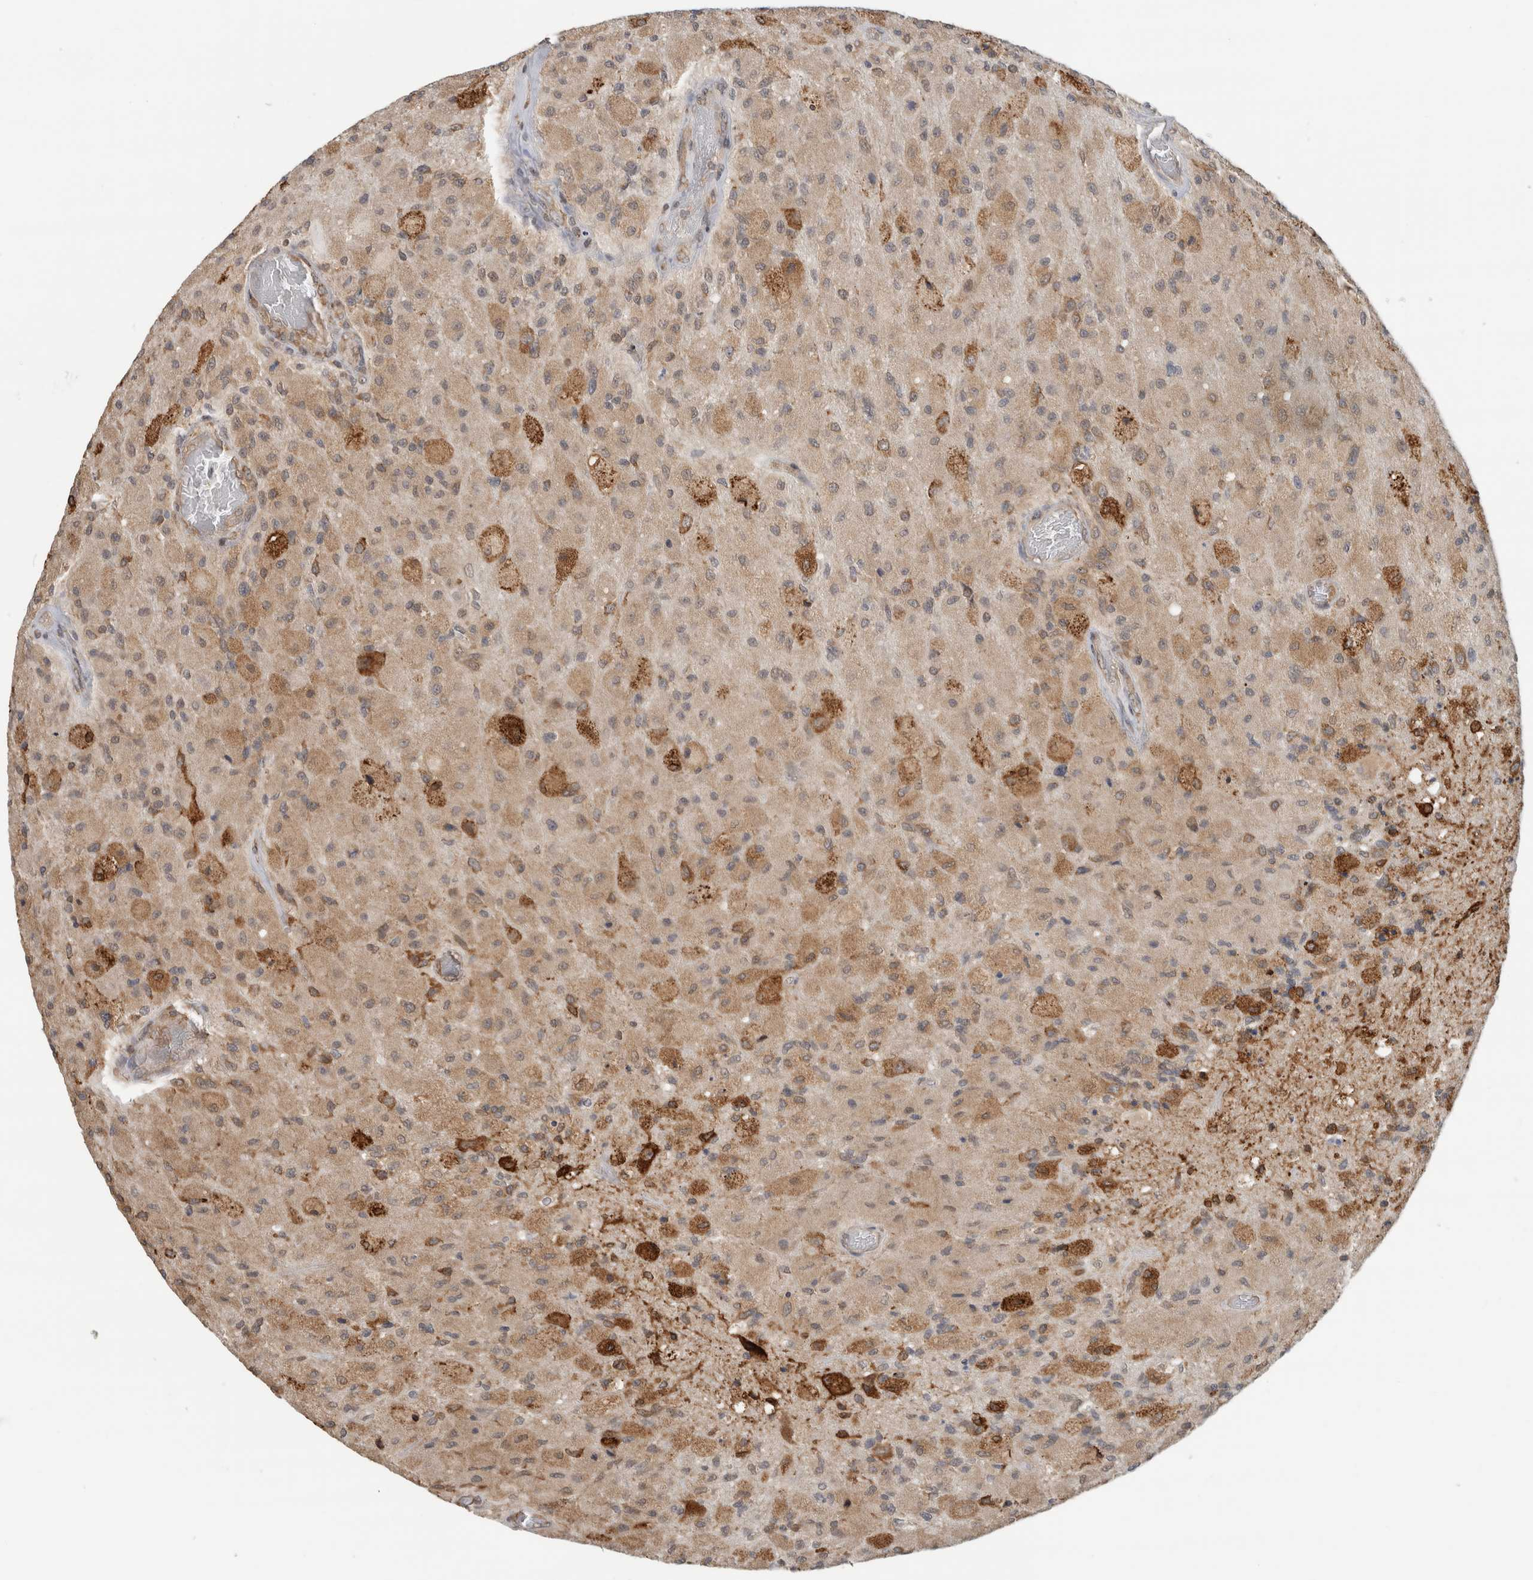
{"staining": {"intensity": "moderate", "quantity": ">75%", "location": "cytoplasmic/membranous"}, "tissue": "glioma", "cell_type": "Tumor cells", "image_type": "cancer", "snomed": [{"axis": "morphology", "description": "Normal tissue, NOS"}, {"axis": "morphology", "description": "Glioma, malignant, High grade"}, {"axis": "topography", "description": "Cerebral cortex"}], "caption": "Protein staining of glioma tissue reveals moderate cytoplasmic/membranous positivity in about >75% of tumor cells.", "gene": "MS4A7", "patient": {"sex": "male", "age": 77}}